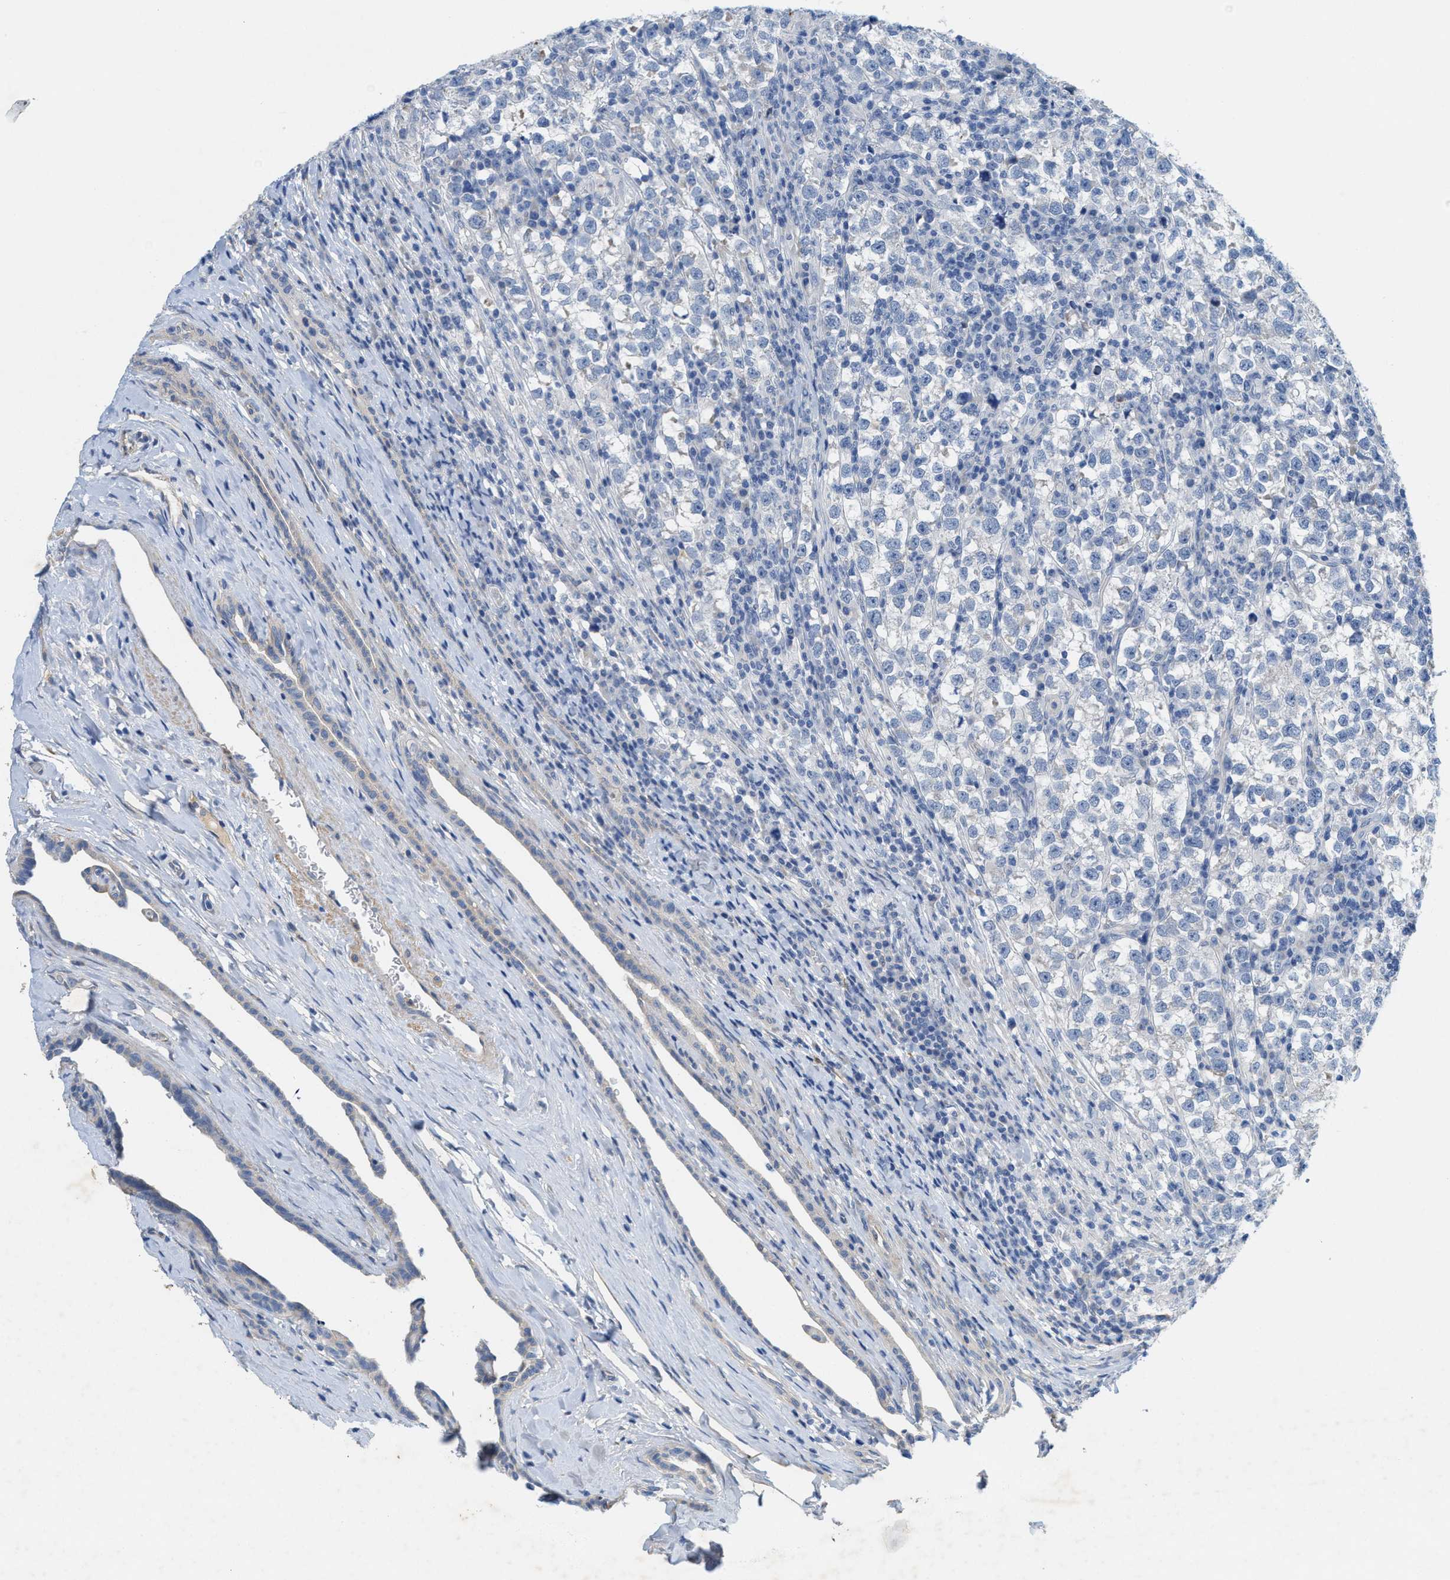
{"staining": {"intensity": "negative", "quantity": "none", "location": "none"}, "tissue": "testis cancer", "cell_type": "Tumor cells", "image_type": "cancer", "snomed": [{"axis": "morphology", "description": "Normal tissue, NOS"}, {"axis": "morphology", "description": "Seminoma, NOS"}, {"axis": "topography", "description": "Testis"}], "caption": "Immunohistochemical staining of testis cancer displays no significant positivity in tumor cells.", "gene": "CPA2", "patient": {"sex": "male", "age": 43}}